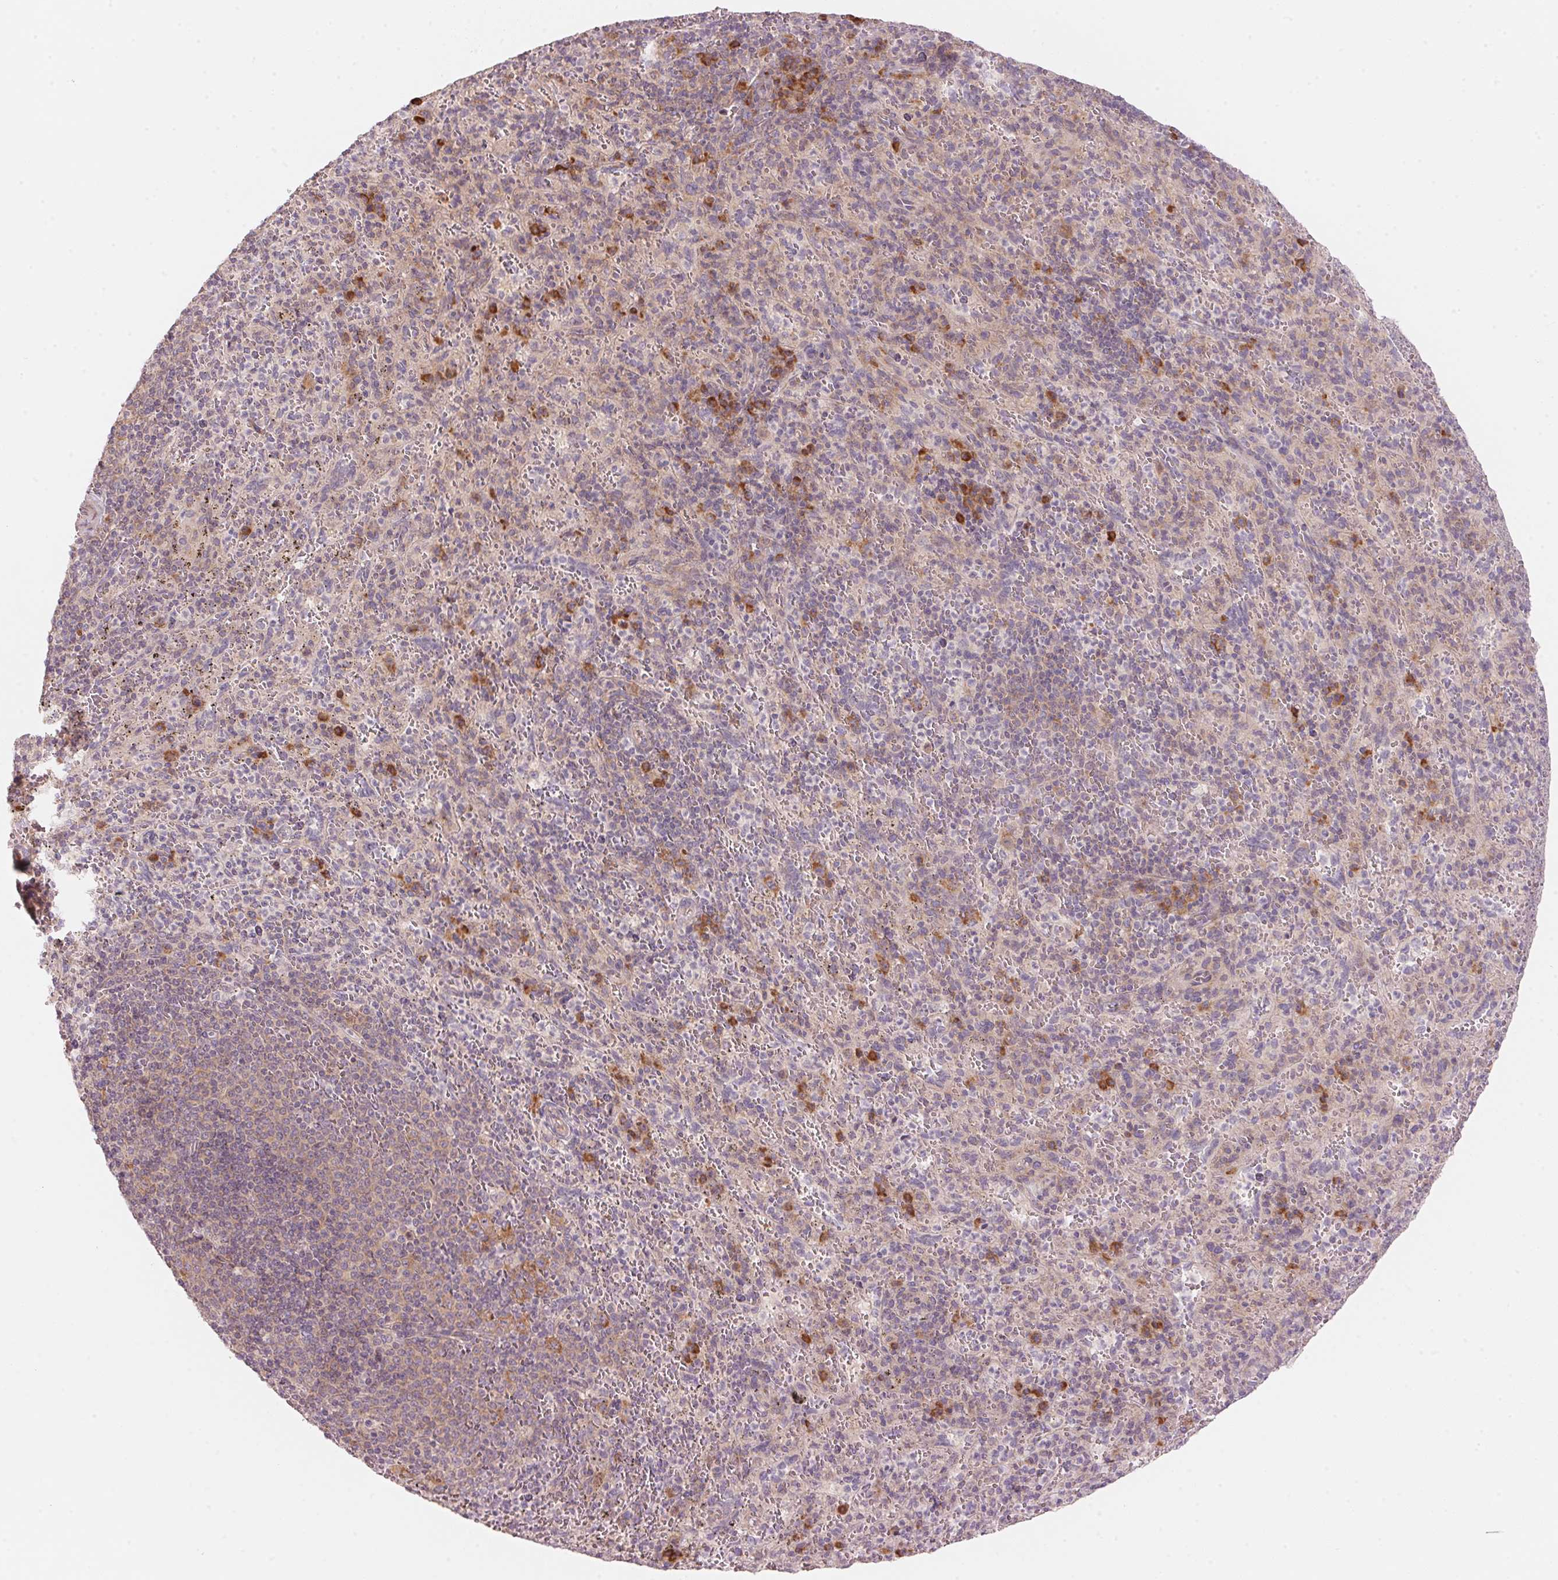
{"staining": {"intensity": "moderate", "quantity": "<25%", "location": "cytoplasmic/membranous"}, "tissue": "spleen", "cell_type": "Cells in red pulp", "image_type": "normal", "snomed": [{"axis": "morphology", "description": "Normal tissue, NOS"}, {"axis": "topography", "description": "Spleen"}], "caption": "Benign spleen was stained to show a protein in brown. There is low levels of moderate cytoplasmic/membranous positivity in approximately <25% of cells in red pulp. (brown staining indicates protein expression, while blue staining denotes nuclei).", "gene": "BLOC1S2", "patient": {"sex": "male", "age": 57}}